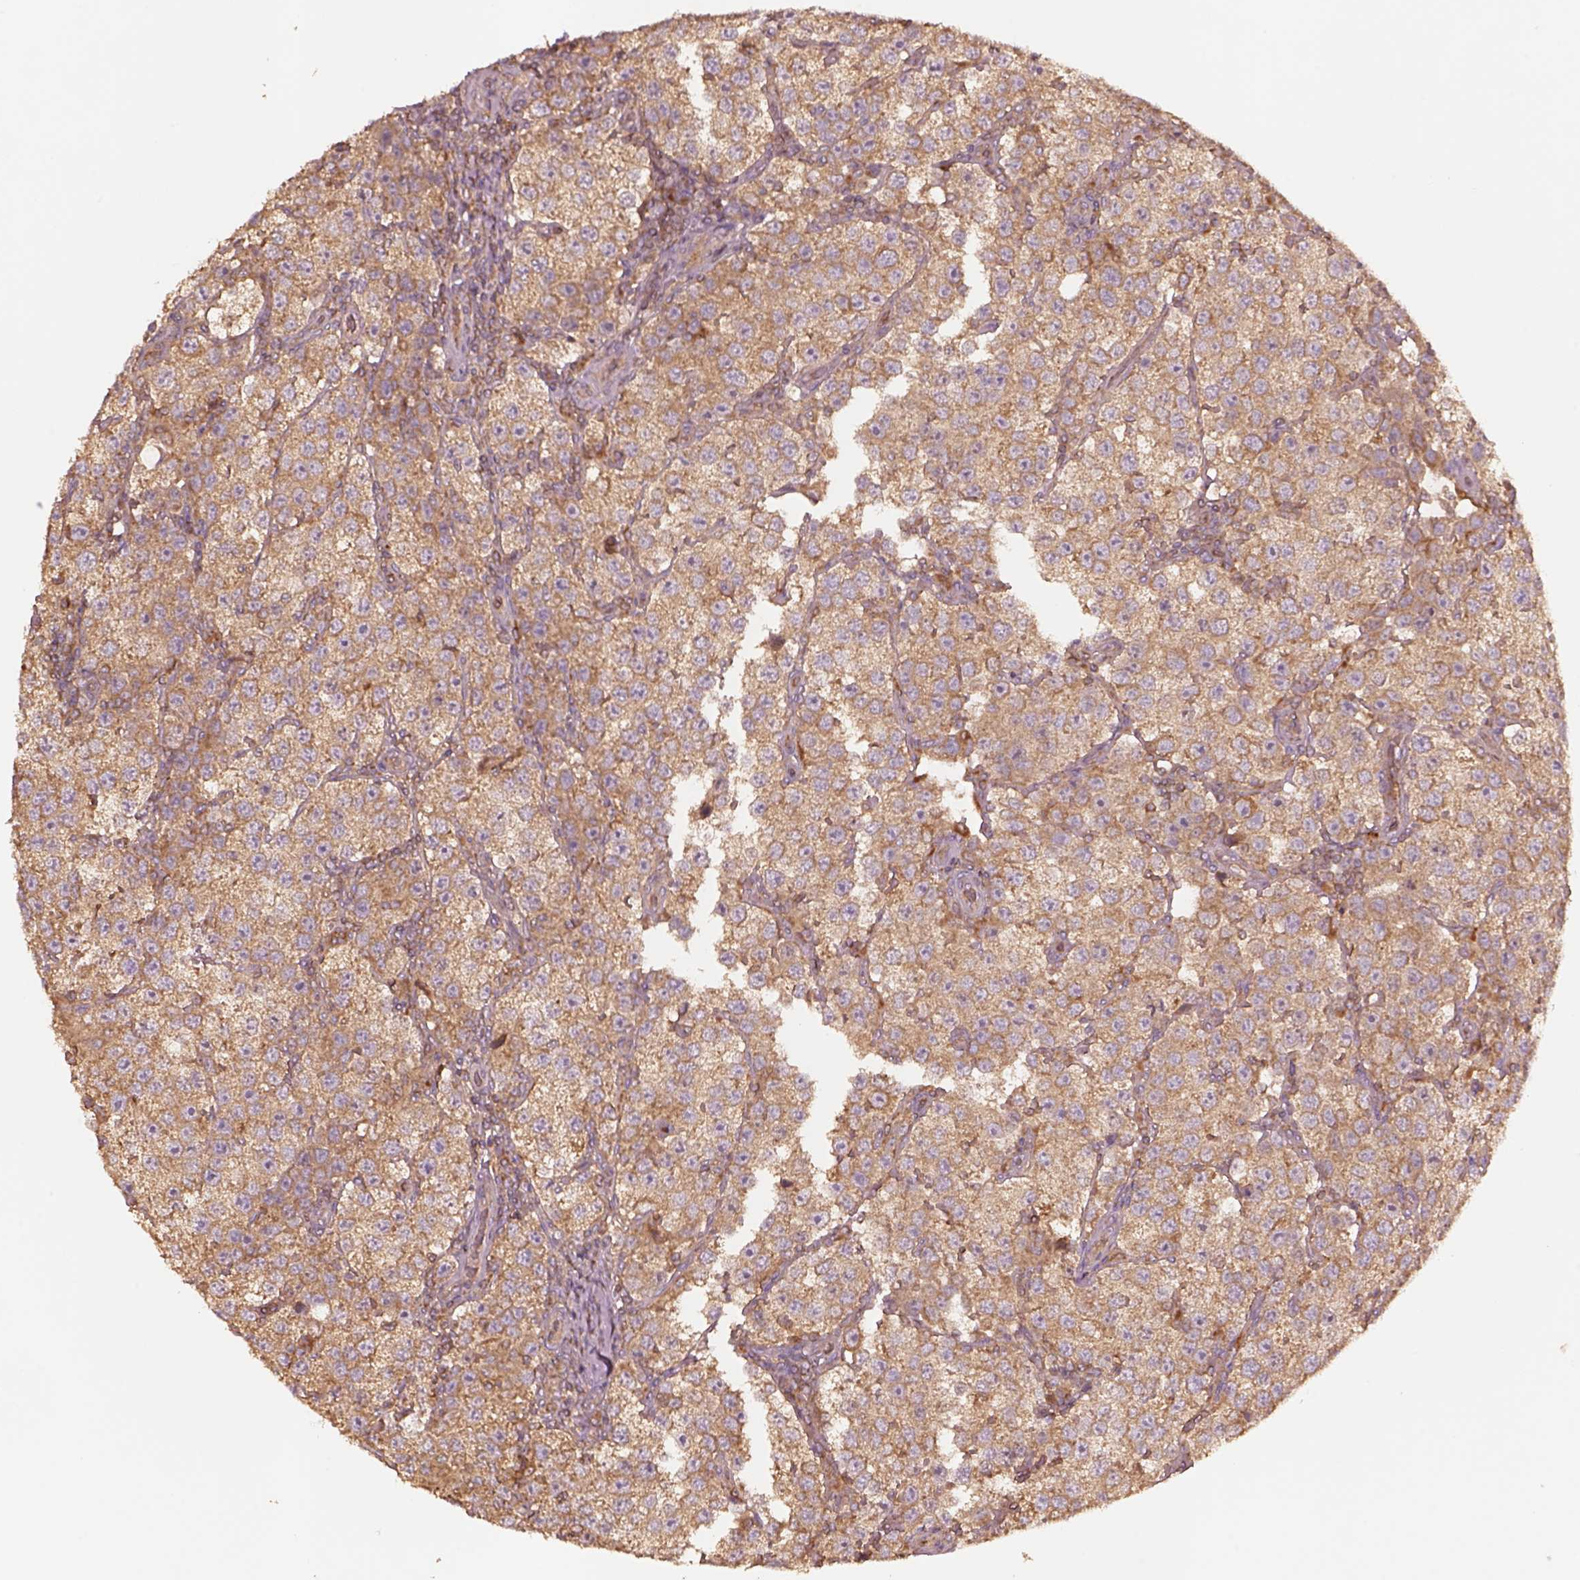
{"staining": {"intensity": "moderate", "quantity": ">75%", "location": "cytoplasmic/membranous"}, "tissue": "testis cancer", "cell_type": "Tumor cells", "image_type": "cancer", "snomed": [{"axis": "morphology", "description": "Seminoma, NOS"}, {"axis": "topography", "description": "Testis"}], "caption": "High-magnification brightfield microscopy of testis seminoma stained with DAB (3,3'-diaminobenzidine) (brown) and counterstained with hematoxylin (blue). tumor cells exhibit moderate cytoplasmic/membranous staining is appreciated in about>75% of cells. (DAB (3,3'-diaminobenzidine) IHC with brightfield microscopy, high magnification).", "gene": "TRADD", "patient": {"sex": "male", "age": 37}}